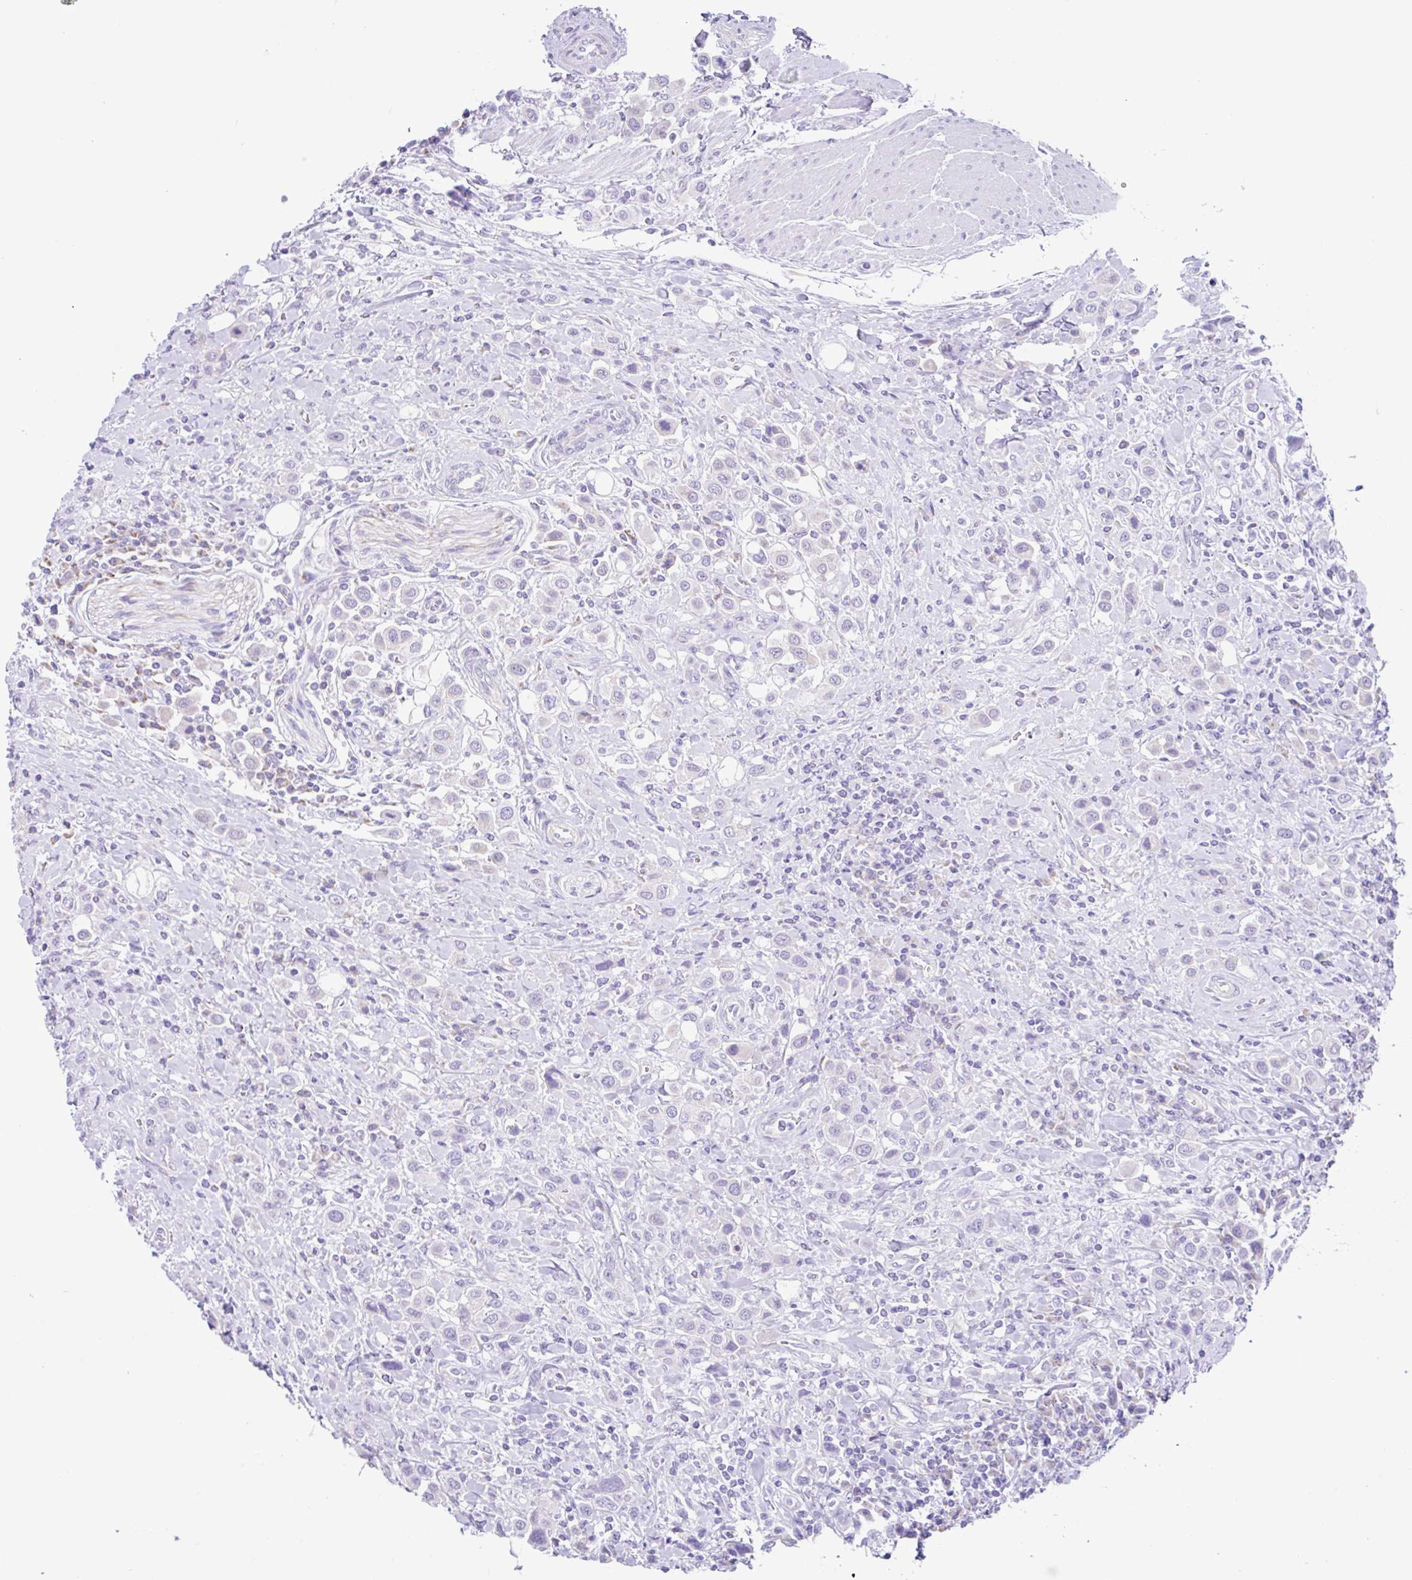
{"staining": {"intensity": "negative", "quantity": "none", "location": "none"}, "tissue": "urothelial cancer", "cell_type": "Tumor cells", "image_type": "cancer", "snomed": [{"axis": "morphology", "description": "Urothelial carcinoma, High grade"}, {"axis": "topography", "description": "Urinary bladder"}], "caption": "Urothelial carcinoma (high-grade) was stained to show a protein in brown. There is no significant staining in tumor cells.", "gene": "NDUFS2", "patient": {"sex": "male", "age": 50}}